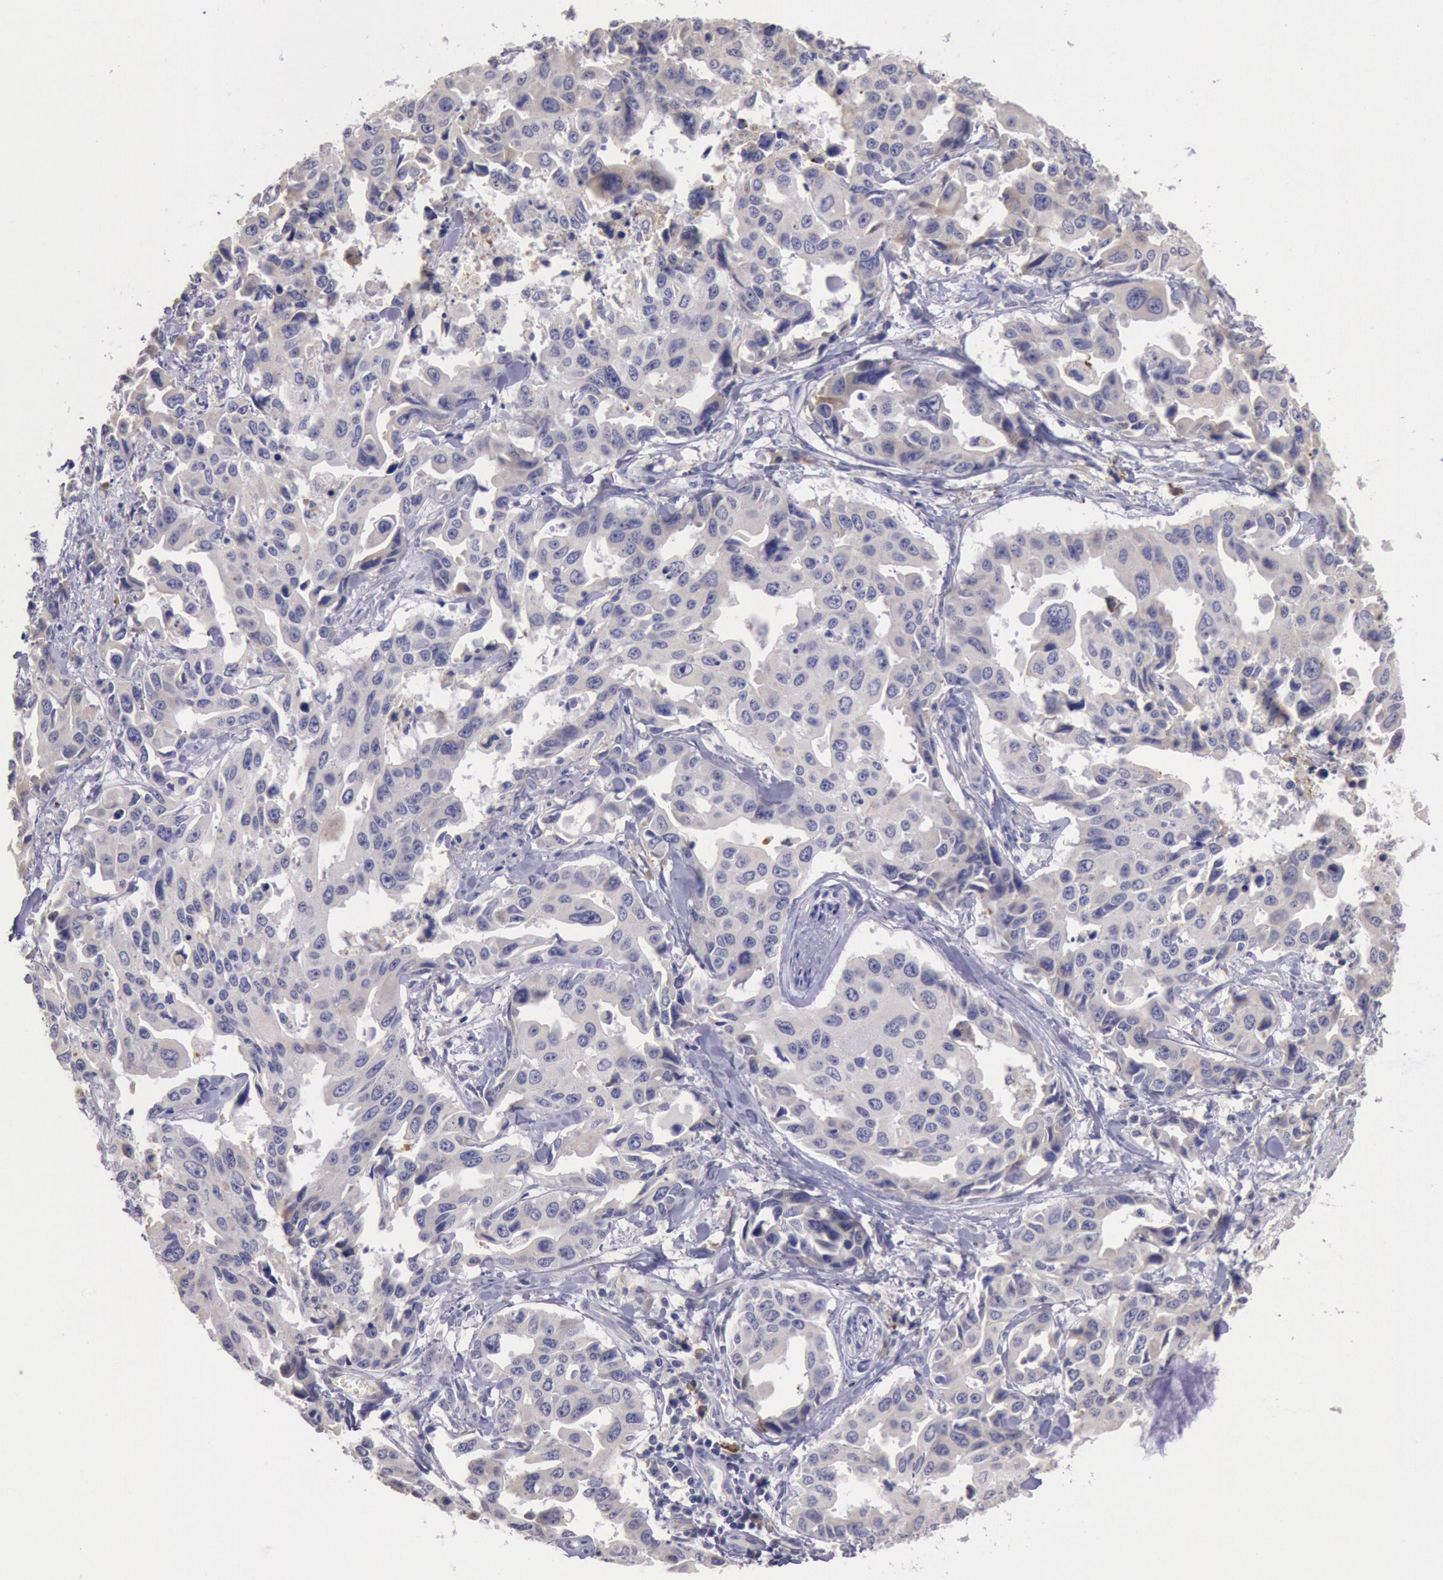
{"staining": {"intensity": "negative", "quantity": "none", "location": "none"}, "tissue": "lung cancer", "cell_type": "Tumor cells", "image_type": "cancer", "snomed": [{"axis": "morphology", "description": "Adenocarcinoma, NOS"}, {"axis": "topography", "description": "Lung"}], "caption": "Immunohistochemistry histopathology image of lung cancer (adenocarcinoma) stained for a protein (brown), which shows no expression in tumor cells.", "gene": "GAL3ST1", "patient": {"sex": "male", "age": 64}}